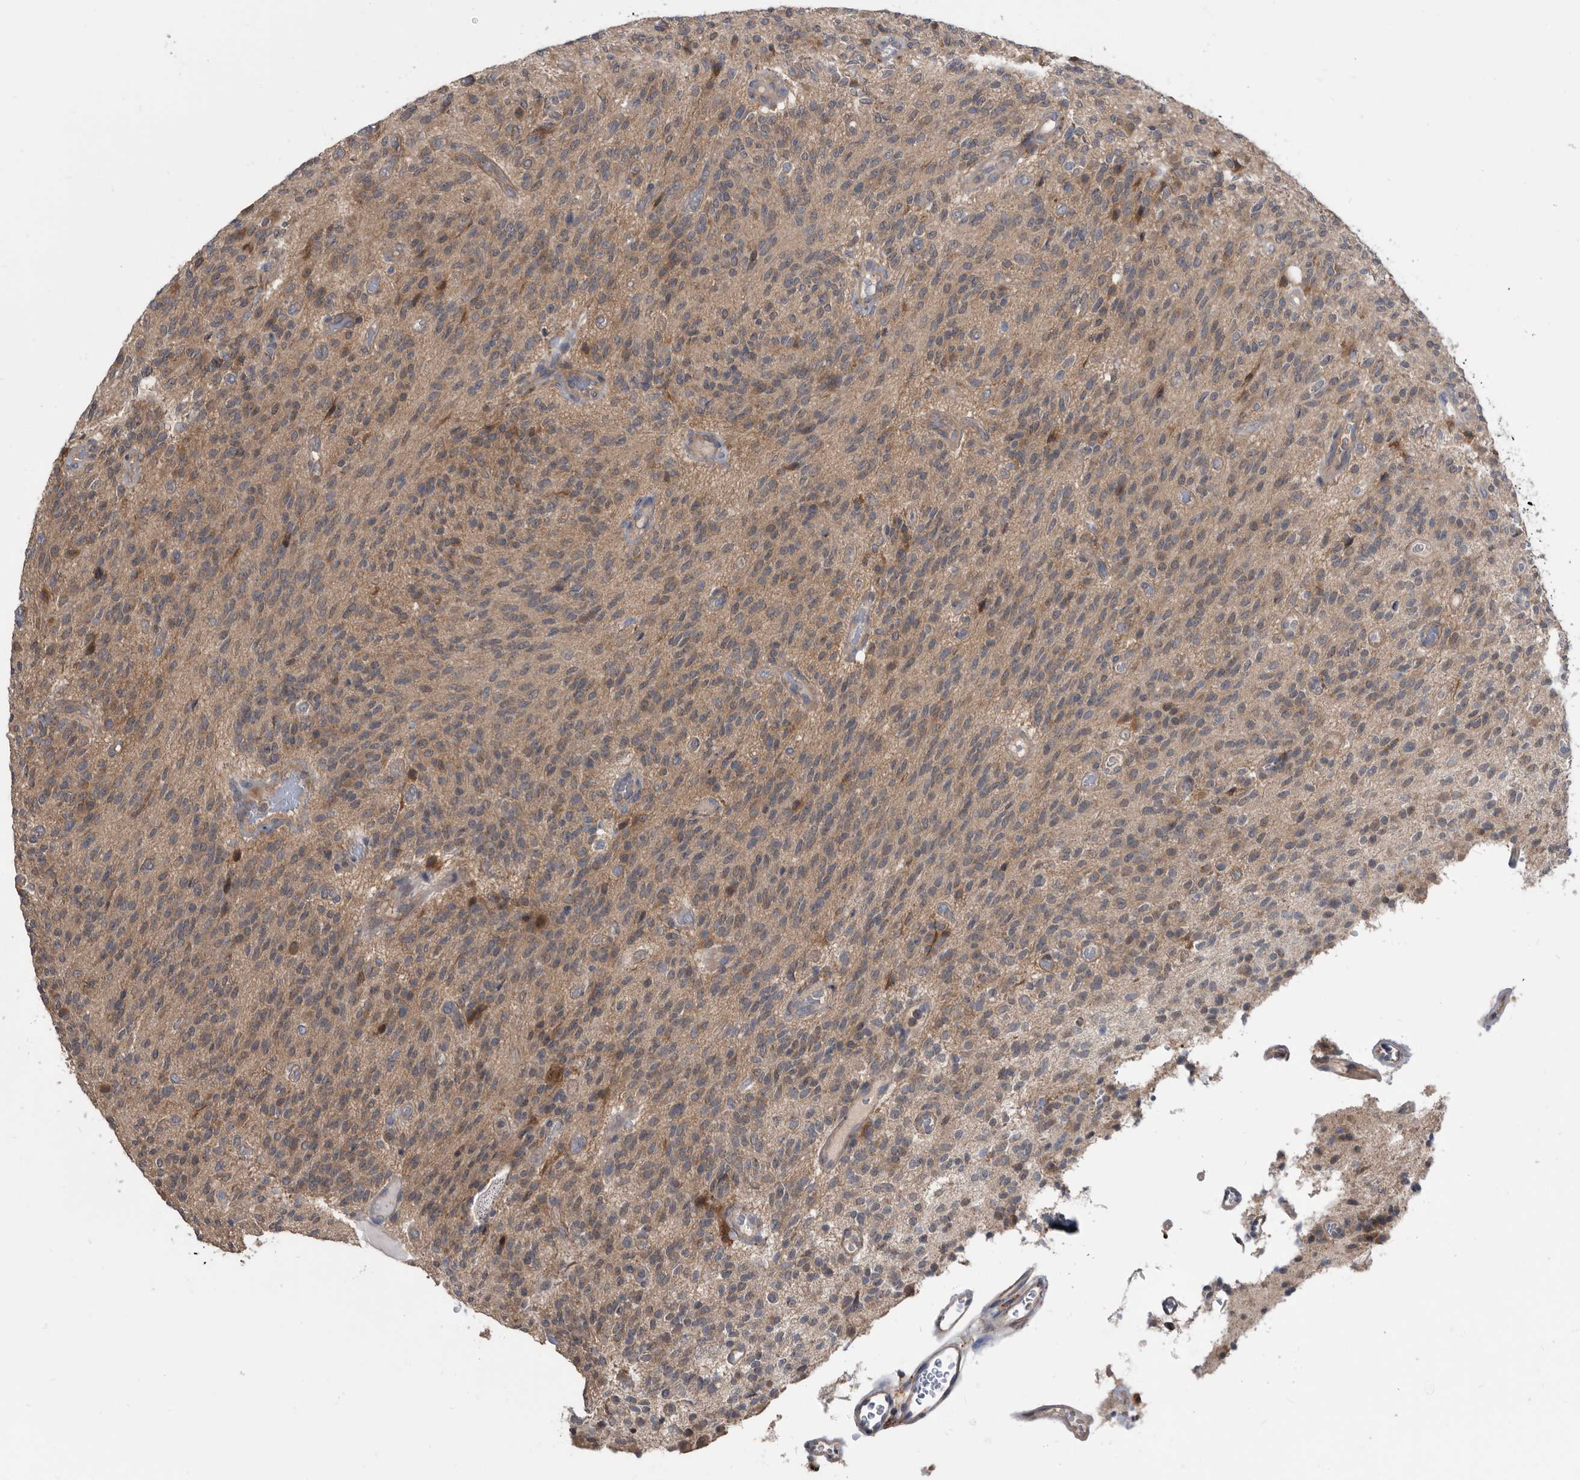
{"staining": {"intensity": "weak", "quantity": "<25%", "location": "nuclear"}, "tissue": "glioma", "cell_type": "Tumor cells", "image_type": "cancer", "snomed": [{"axis": "morphology", "description": "Glioma, malignant, High grade"}, {"axis": "topography", "description": "Brain"}], "caption": "Malignant glioma (high-grade) was stained to show a protein in brown. There is no significant expression in tumor cells.", "gene": "APEH", "patient": {"sex": "male", "age": 34}}